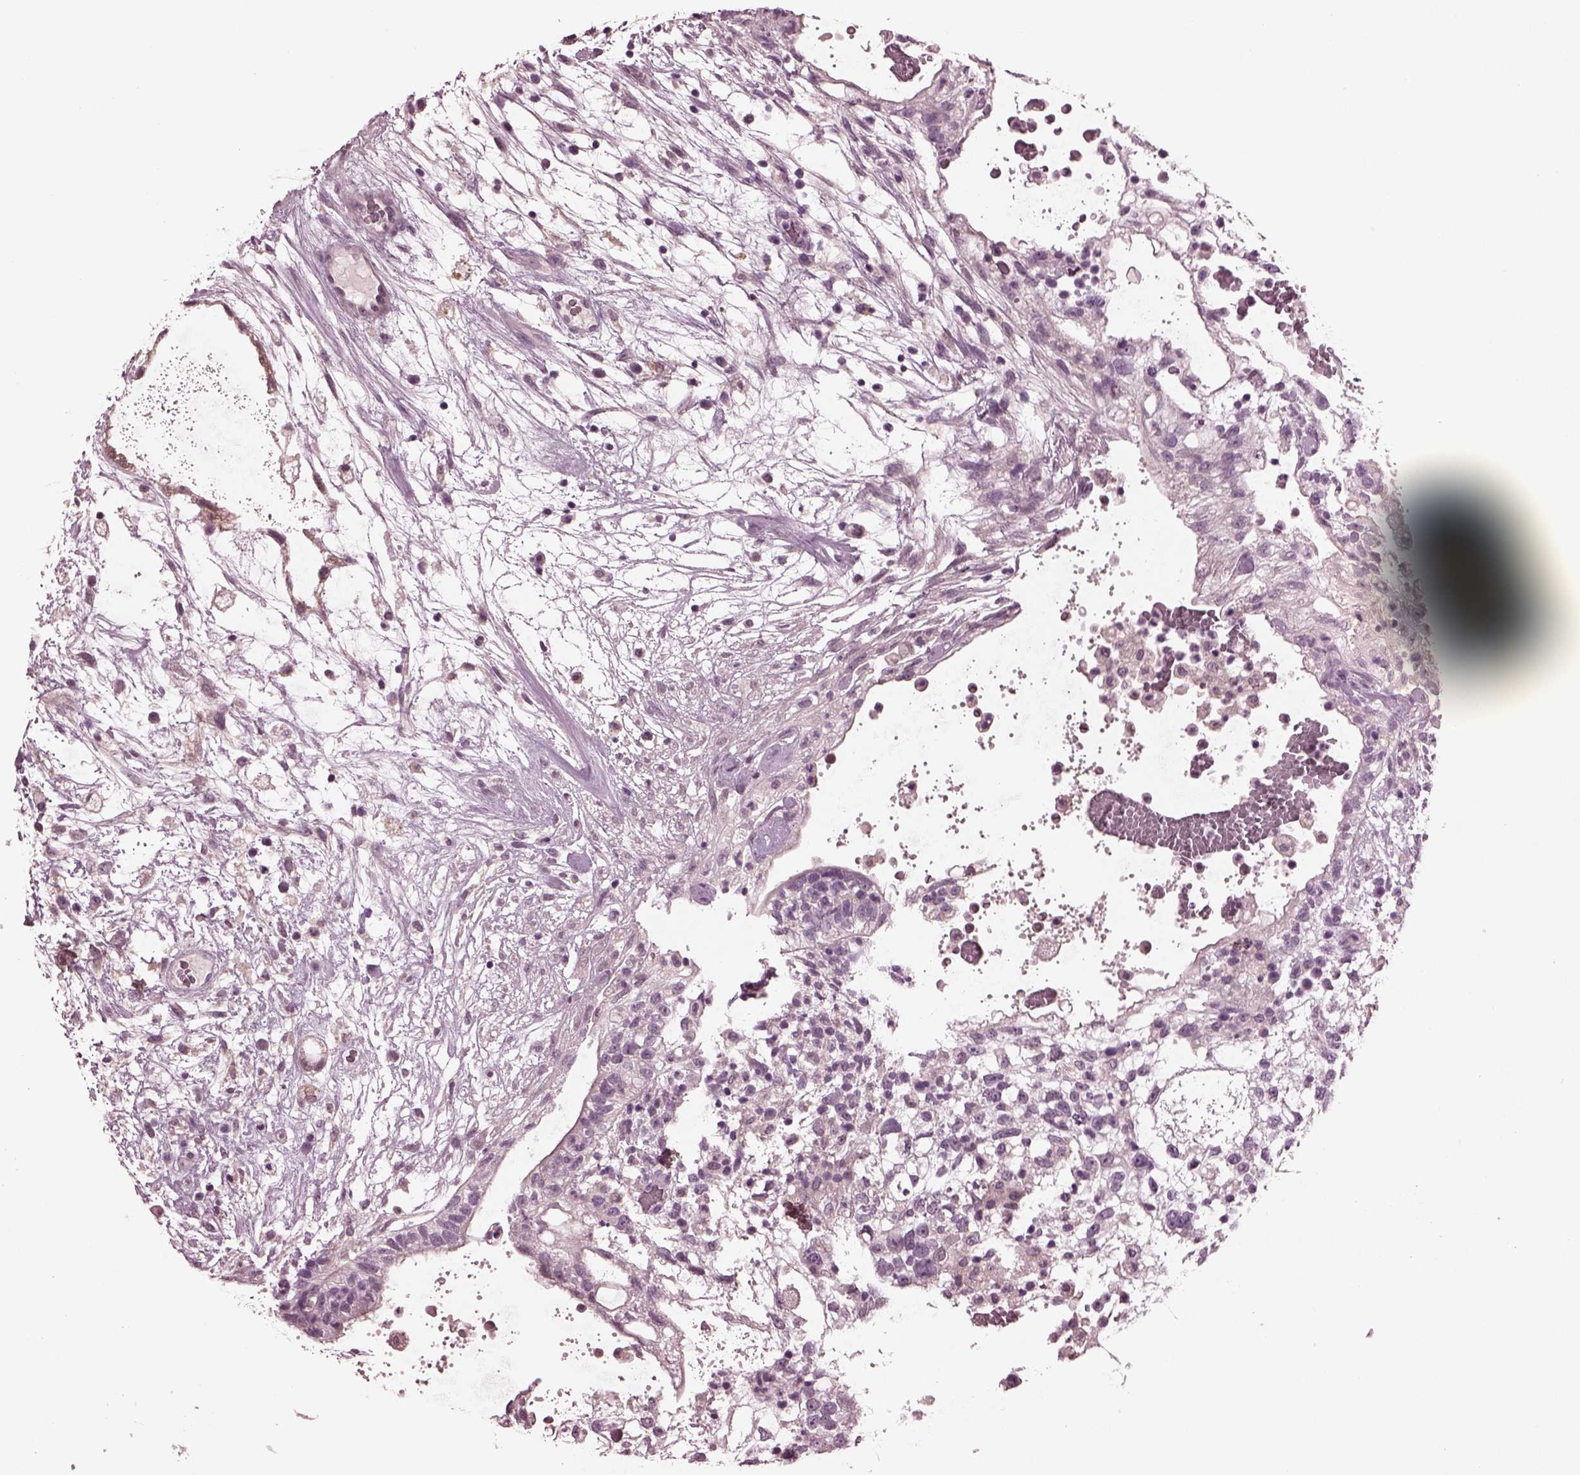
{"staining": {"intensity": "negative", "quantity": "none", "location": "none"}, "tissue": "testis cancer", "cell_type": "Tumor cells", "image_type": "cancer", "snomed": [{"axis": "morphology", "description": "Normal tissue, NOS"}, {"axis": "morphology", "description": "Carcinoma, Embryonal, NOS"}, {"axis": "topography", "description": "Testis"}], "caption": "A histopathology image of testis embryonal carcinoma stained for a protein displays no brown staining in tumor cells.", "gene": "MIB2", "patient": {"sex": "male", "age": 32}}